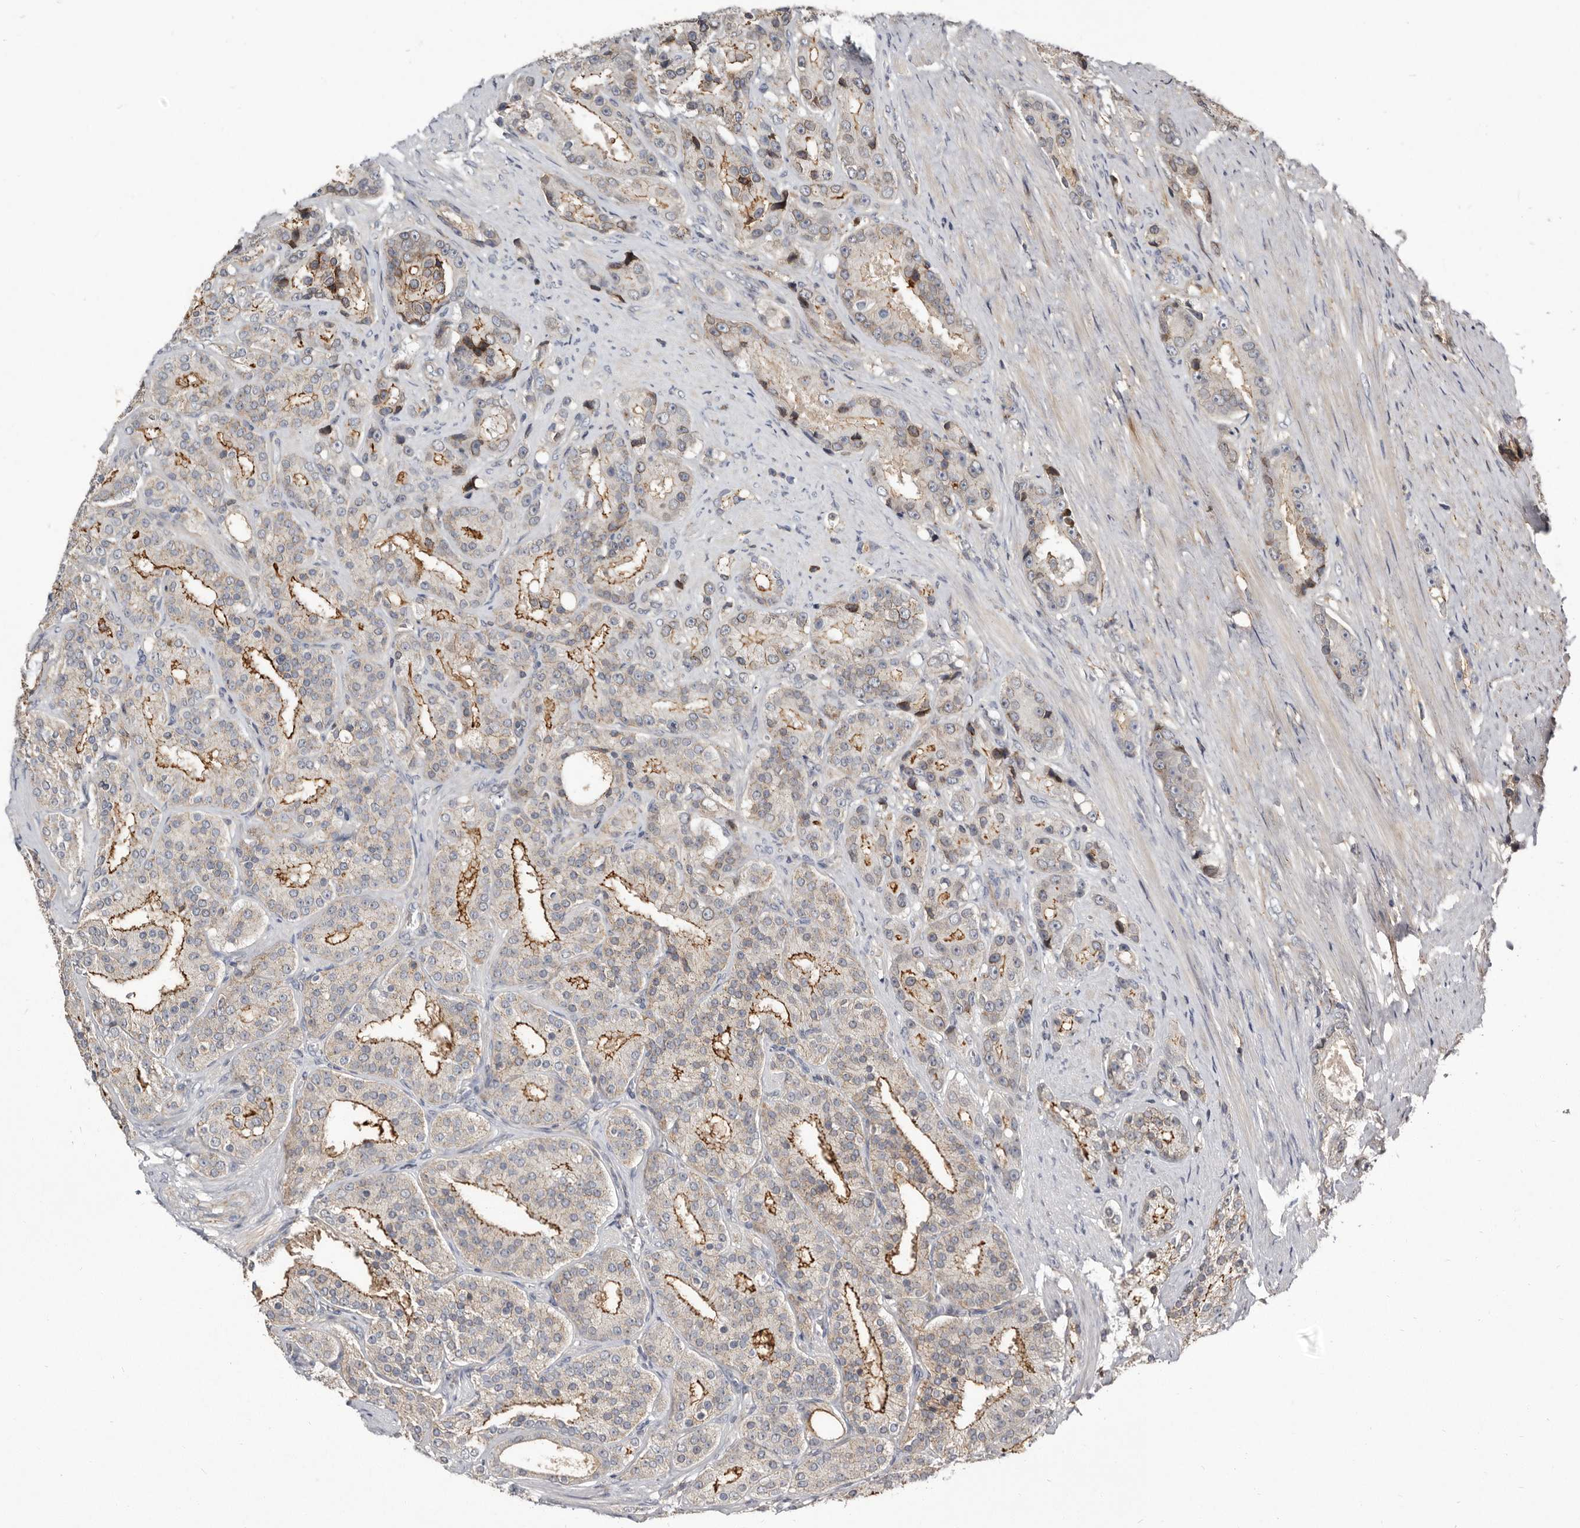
{"staining": {"intensity": "moderate", "quantity": "25%-75%", "location": "cytoplasmic/membranous"}, "tissue": "prostate cancer", "cell_type": "Tumor cells", "image_type": "cancer", "snomed": [{"axis": "morphology", "description": "Adenocarcinoma, High grade"}, {"axis": "topography", "description": "Prostate"}], "caption": "There is medium levels of moderate cytoplasmic/membranous expression in tumor cells of high-grade adenocarcinoma (prostate), as demonstrated by immunohistochemical staining (brown color).", "gene": "KIF26B", "patient": {"sex": "male", "age": 60}}